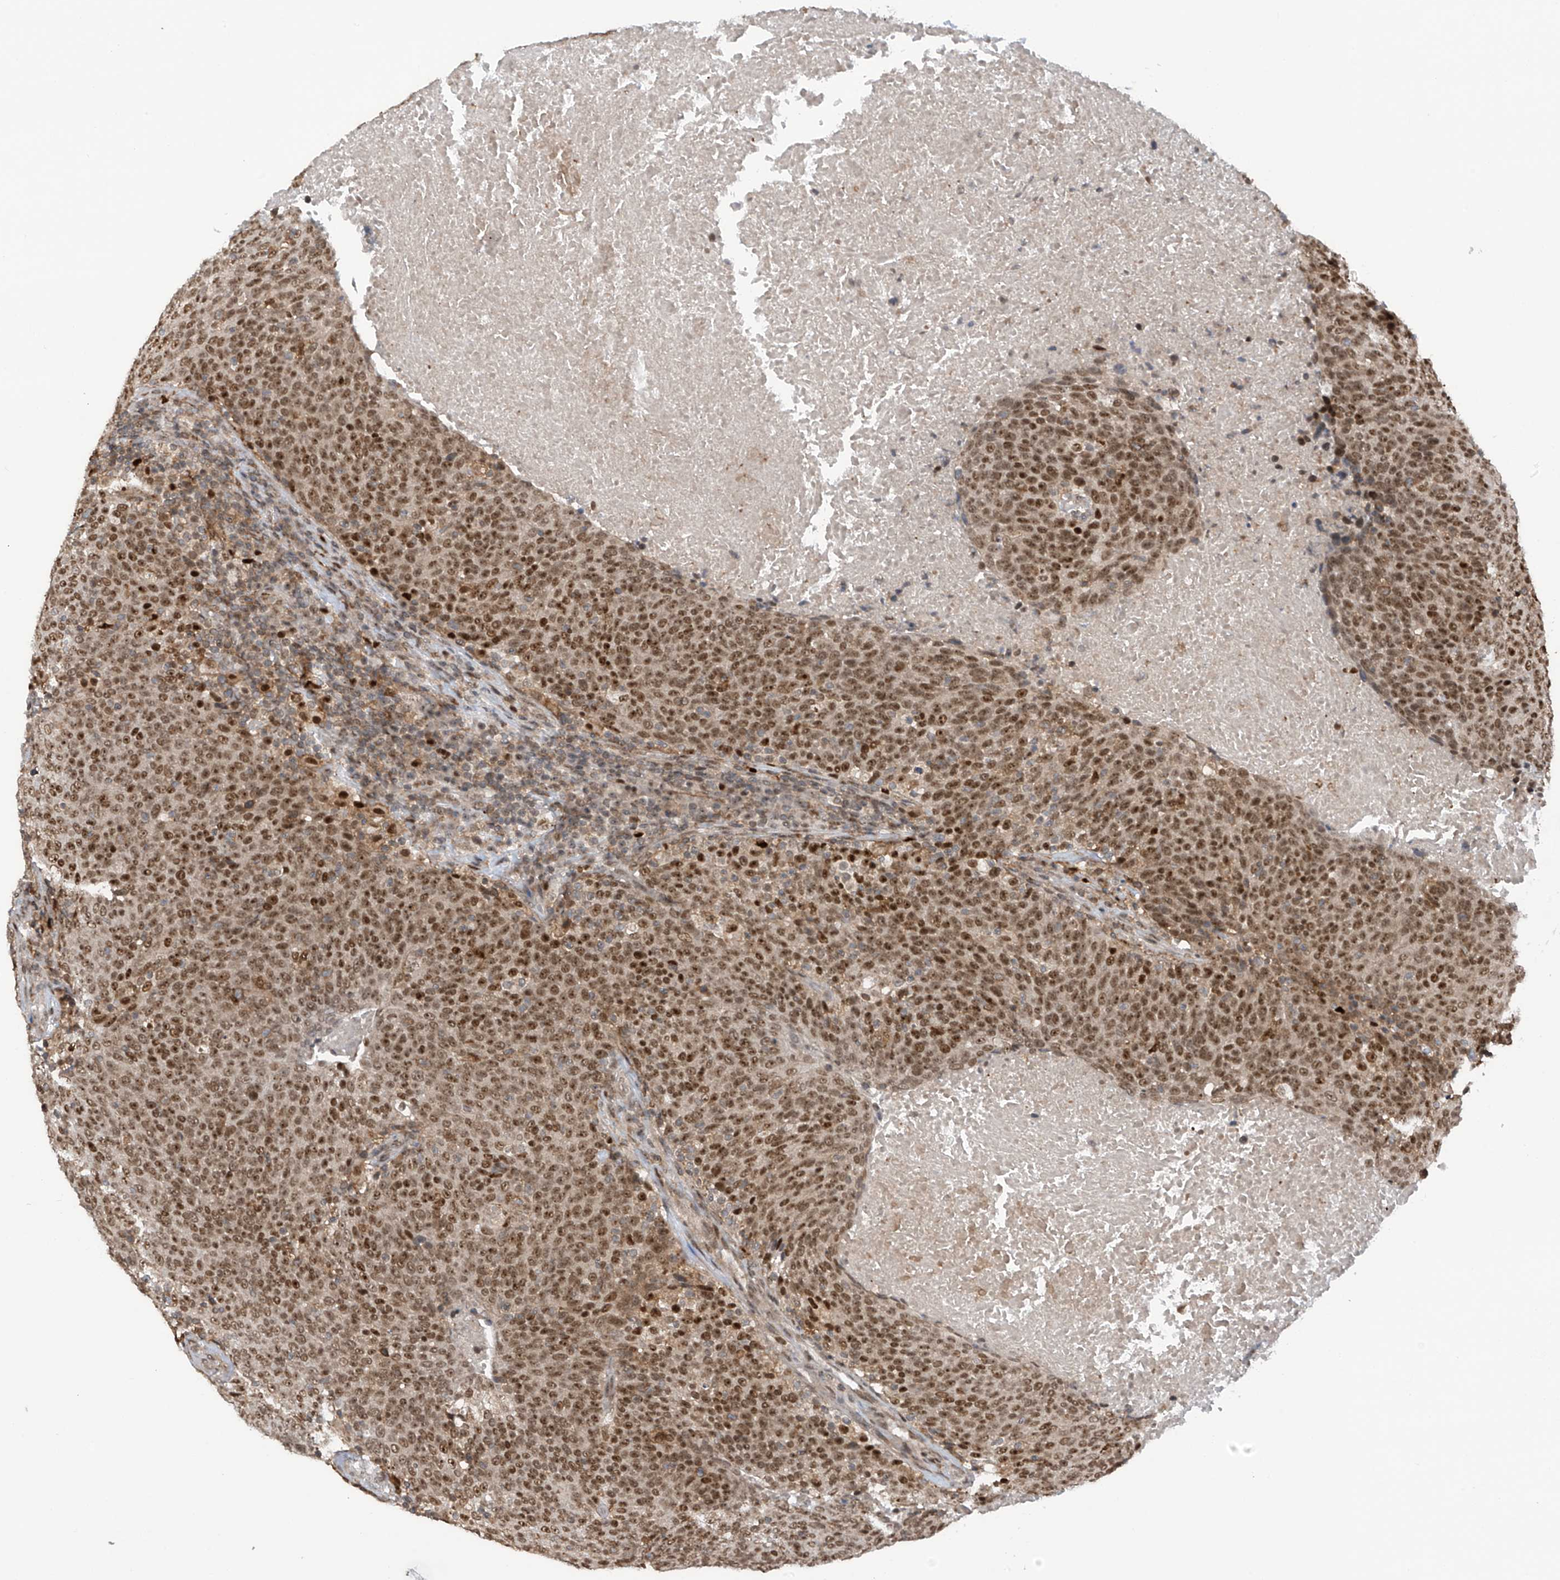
{"staining": {"intensity": "moderate", "quantity": ">75%", "location": "nuclear"}, "tissue": "head and neck cancer", "cell_type": "Tumor cells", "image_type": "cancer", "snomed": [{"axis": "morphology", "description": "Squamous cell carcinoma, NOS"}, {"axis": "morphology", "description": "Squamous cell carcinoma, metastatic, NOS"}, {"axis": "topography", "description": "Lymph node"}, {"axis": "topography", "description": "Head-Neck"}], "caption": "About >75% of tumor cells in human head and neck squamous cell carcinoma reveal moderate nuclear protein staining as visualized by brown immunohistochemical staining.", "gene": "REPIN1", "patient": {"sex": "male", "age": 62}}